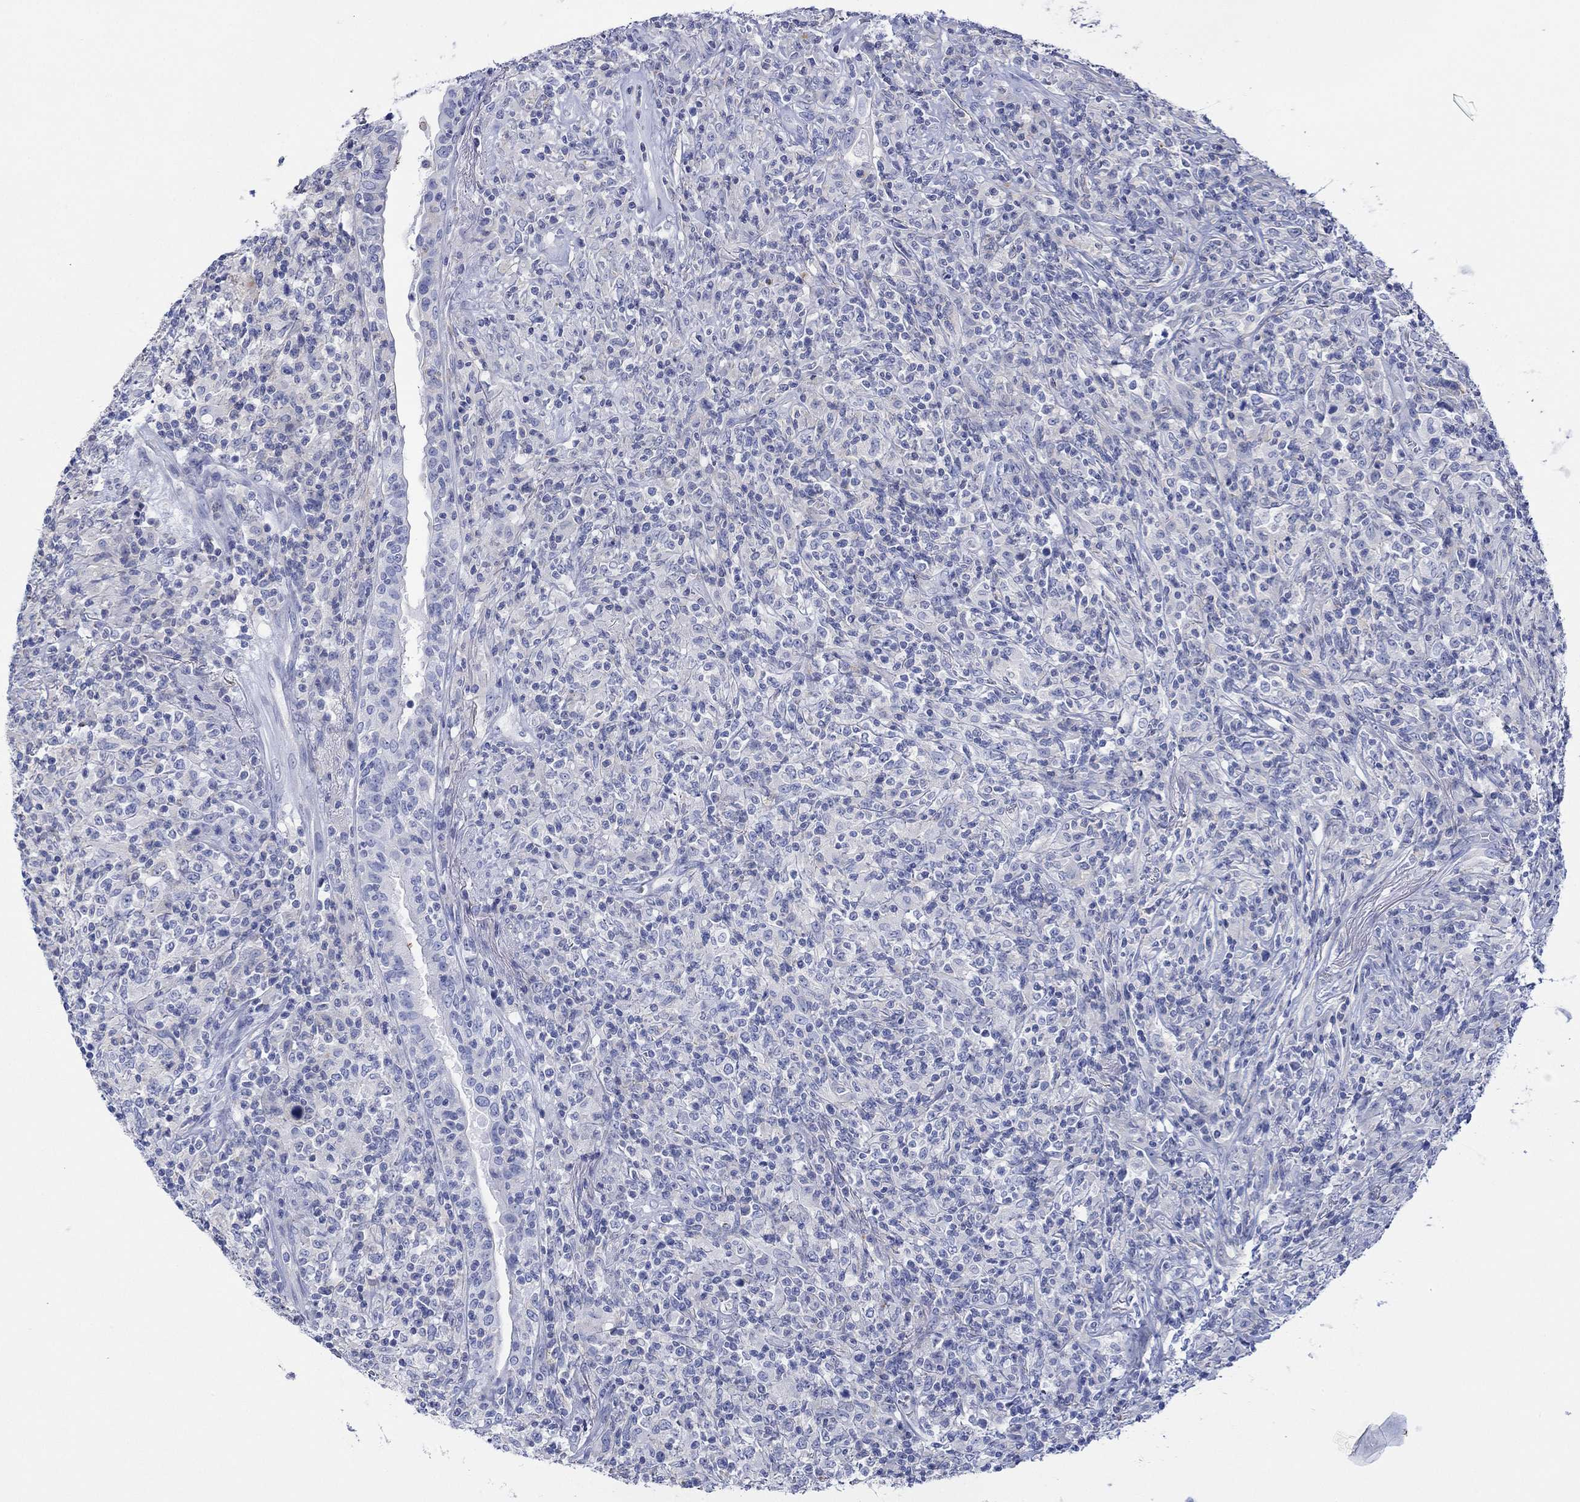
{"staining": {"intensity": "negative", "quantity": "none", "location": "none"}, "tissue": "lymphoma", "cell_type": "Tumor cells", "image_type": "cancer", "snomed": [{"axis": "morphology", "description": "Malignant lymphoma, non-Hodgkin's type, High grade"}, {"axis": "topography", "description": "Lung"}], "caption": "Immunohistochemistry (IHC) image of neoplastic tissue: human malignant lymphoma, non-Hodgkin's type (high-grade) stained with DAB (3,3'-diaminobenzidine) displays no significant protein positivity in tumor cells.", "gene": "PPIL6", "patient": {"sex": "male", "age": 79}}